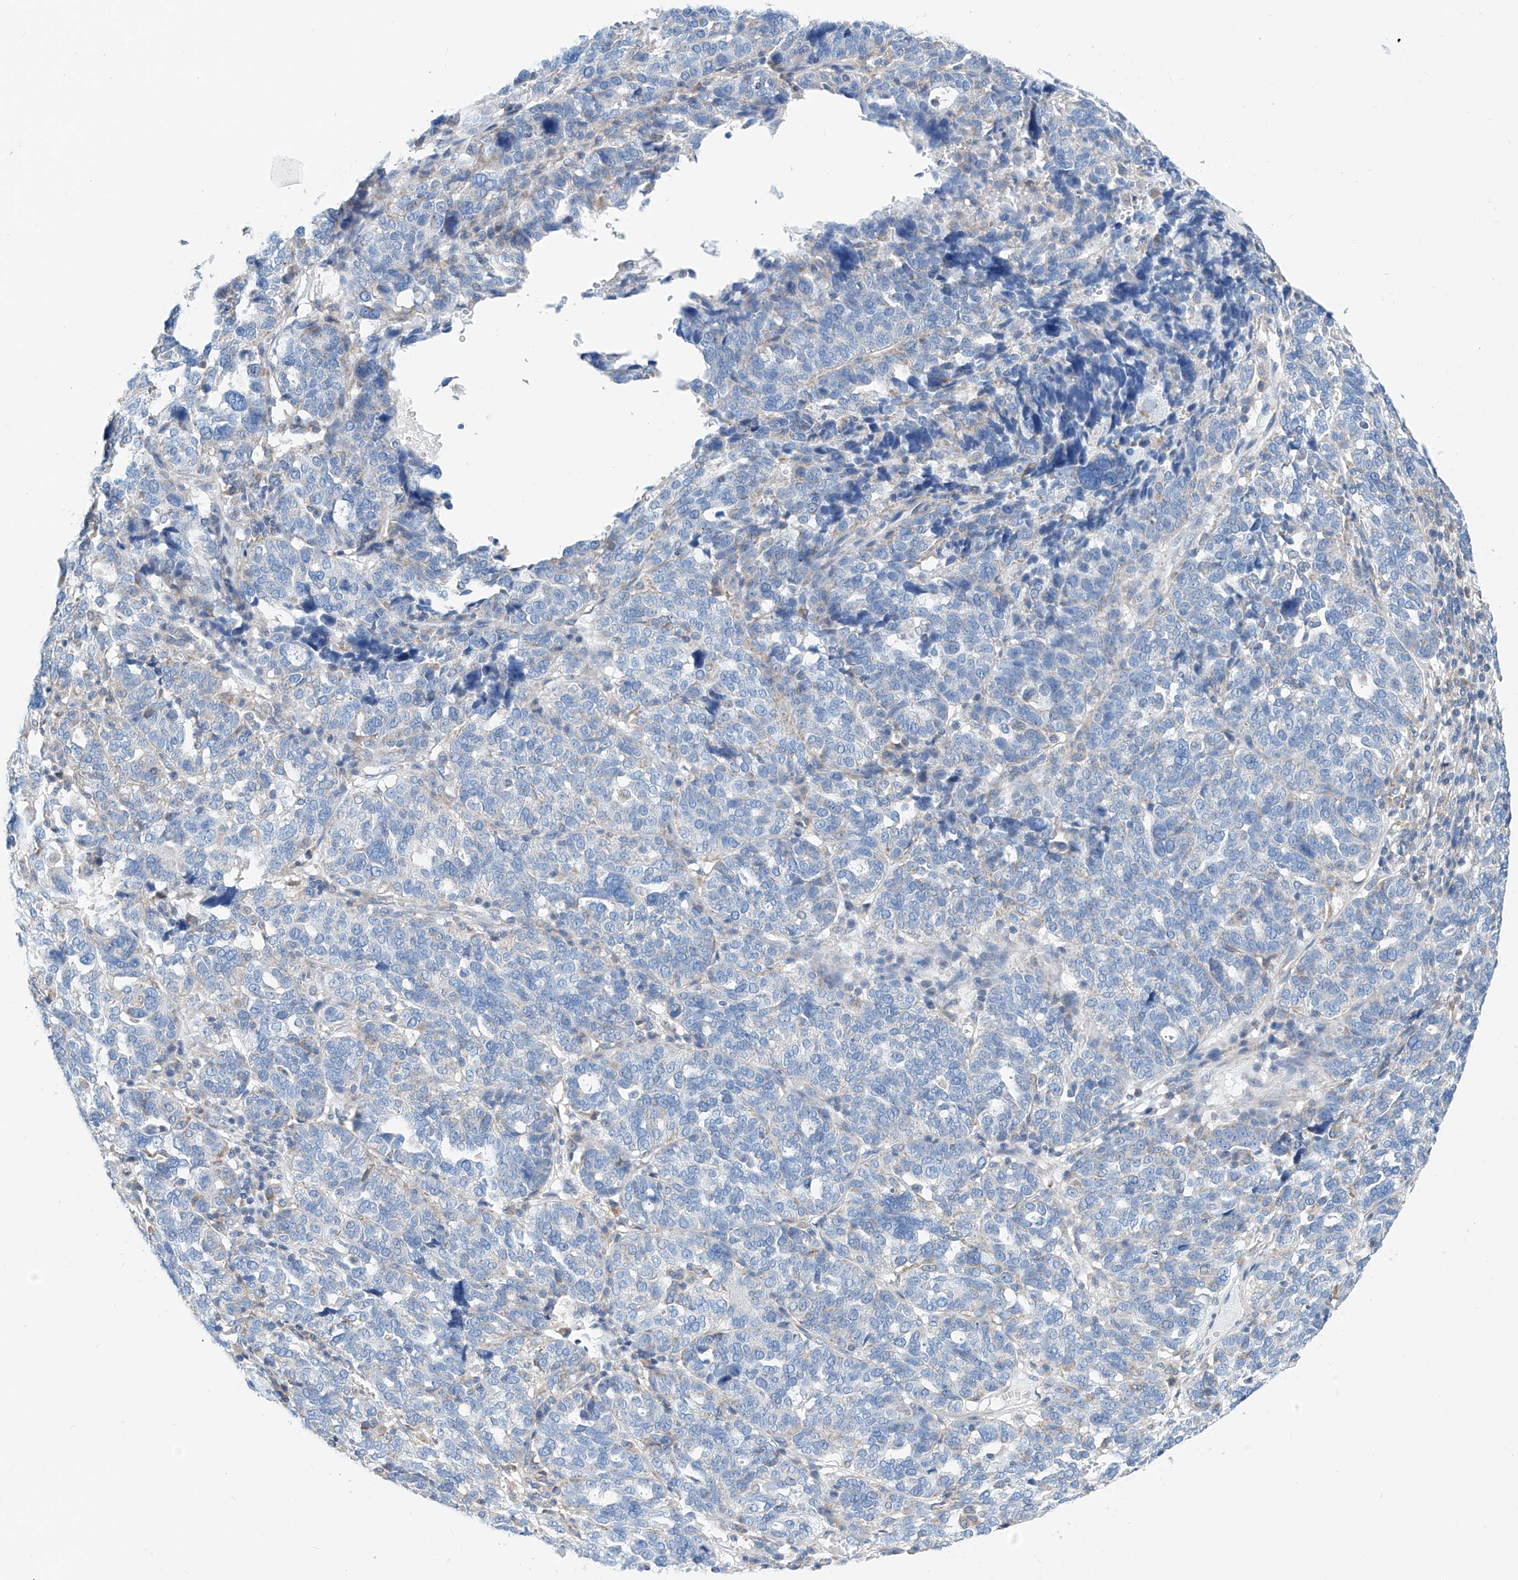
{"staining": {"intensity": "negative", "quantity": "none", "location": "none"}, "tissue": "ovarian cancer", "cell_type": "Tumor cells", "image_type": "cancer", "snomed": [{"axis": "morphology", "description": "Cystadenocarcinoma, serous, NOS"}, {"axis": "topography", "description": "Ovary"}], "caption": "An IHC photomicrograph of ovarian cancer (serous cystadenocarcinoma) is shown. There is no staining in tumor cells of ovarian cancer (serous cystadenocarcinoma). Nuclei are stained in blue.", "gene": "MAD2L1", "patient": {"sex": "female", "age": 59}}